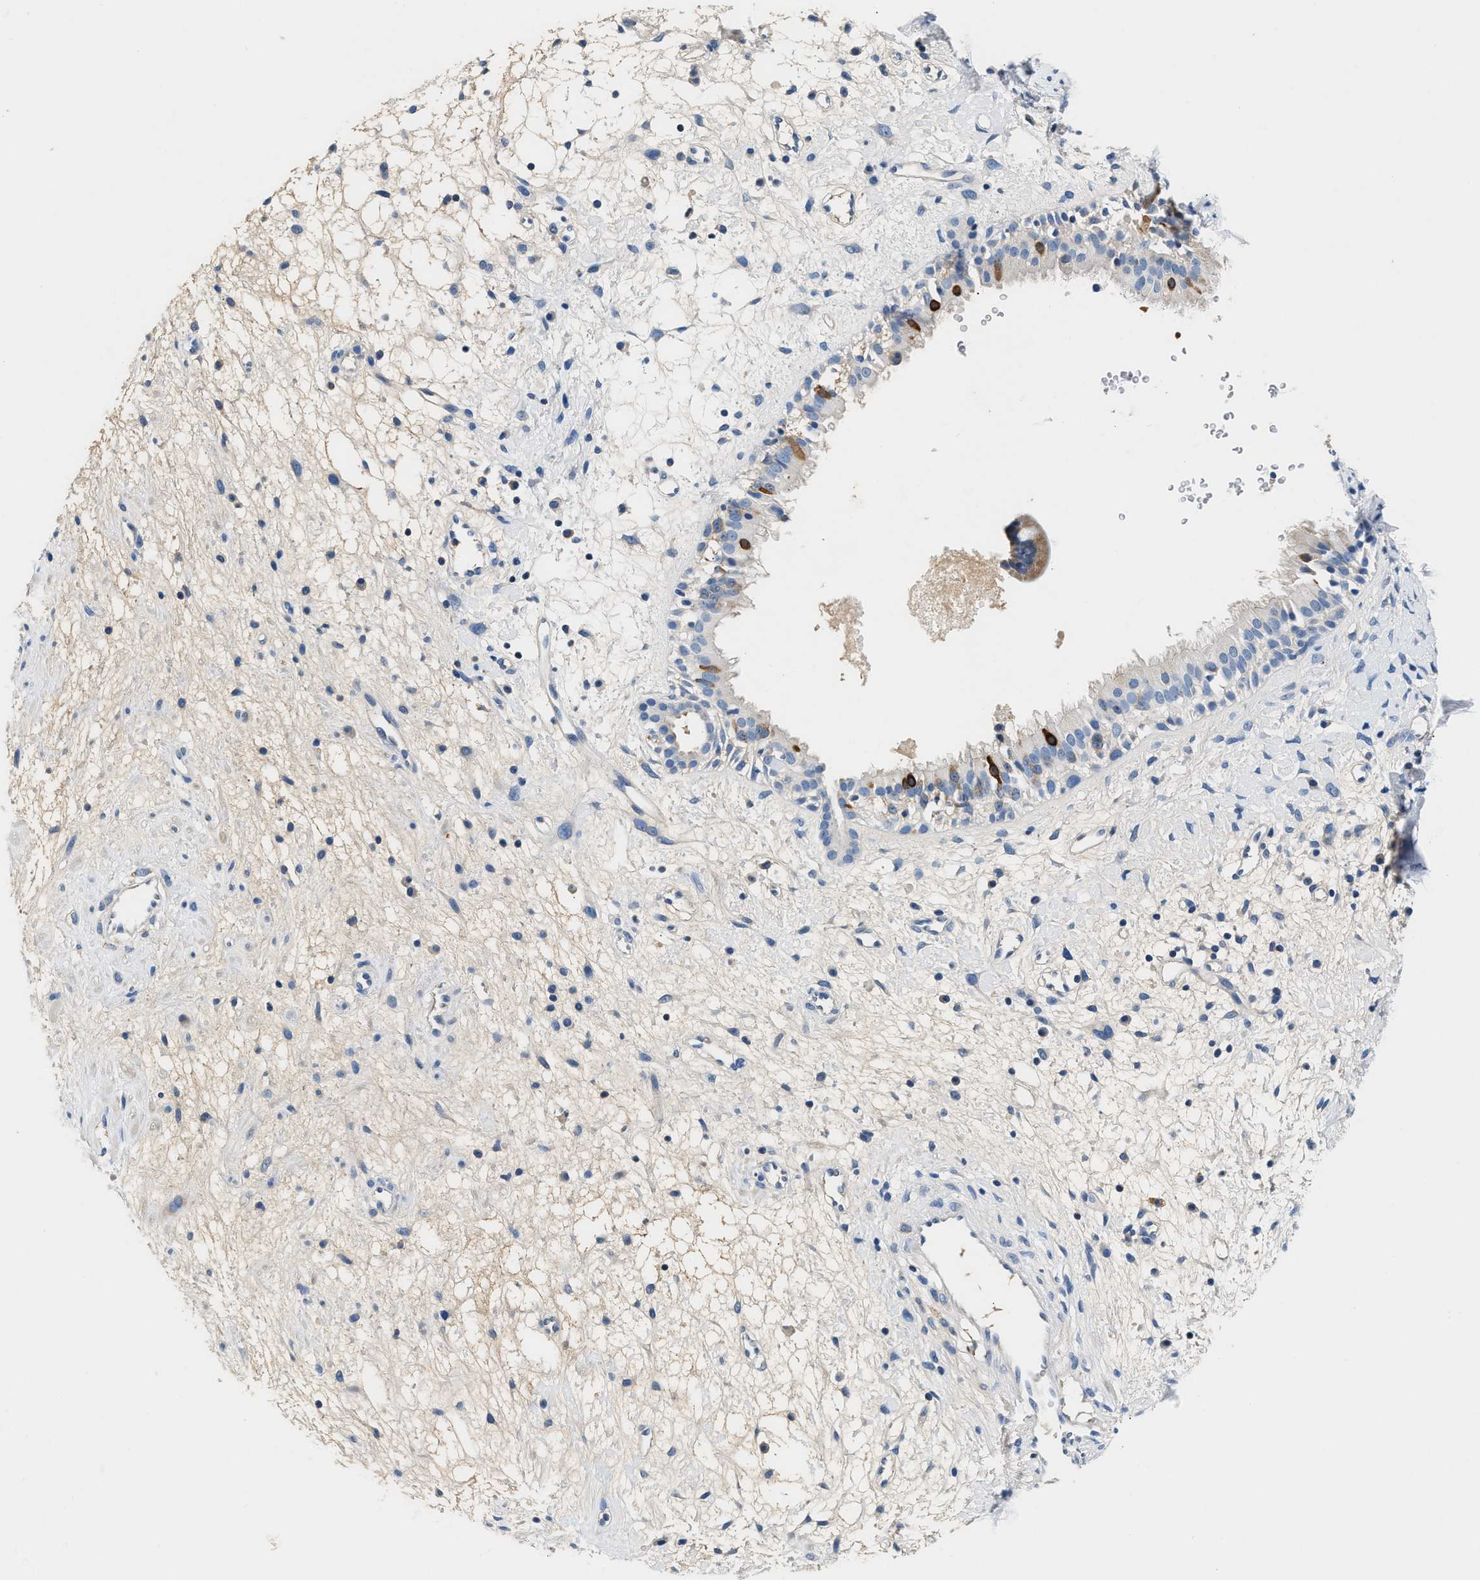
{"staining": {"intensity": "strong", "quantity": "<25%", "location": "cytoplasmic/membranous"}, "tissue": "nasopharynx", "cell_type": "Respiratory epithelial cells", "image_type": "normal", "snomed": [{"axis": "morphology", "description": "Normal tissue, NOS"}, {"axis": "topography", "description": "Nasopharynx"}], "caption": "Protein staining exhibits strong cytoplasmic/membranous staining in about <25% of respiratory epithelial cells in unremarkable nasopharynx. Nuclei are stained in blue.", "gene": "TUT7", "patient": {"sex": "male", "age": 22}}